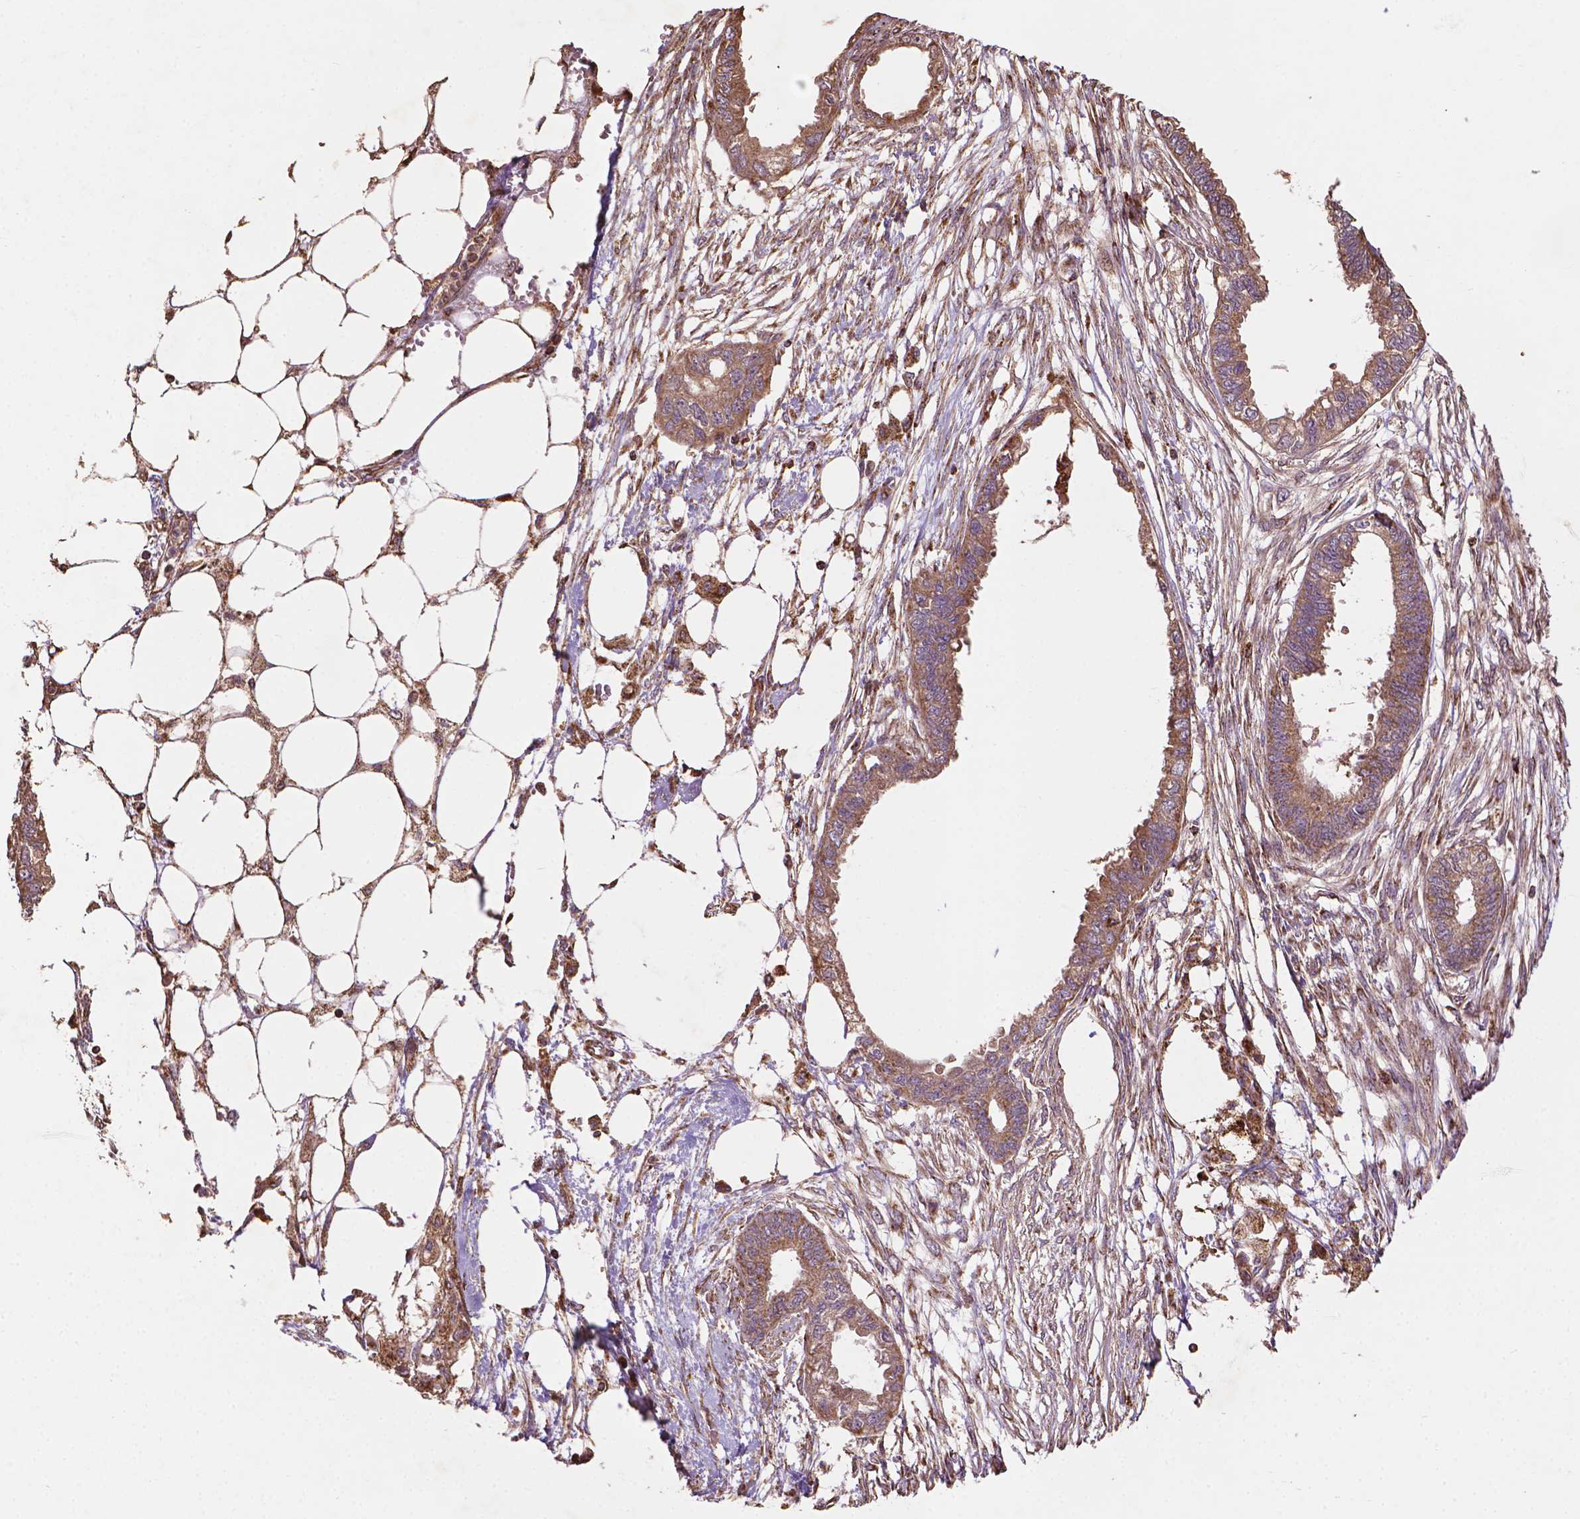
{"staining": {"intensity": "moderate", "quantity": ">75%", "location": "cytoplasmic/membranous"}, "tissue": "endometrial cancer", "cell_type": "Tumor cells", "image_type": "cancer", "snomed": [{"axis": "morphology", "description": "Adenocarcinoma, NOS"}, {"axis": "morphology", "description": "Adenocarcinoma, metastatic, NOS"}, {"axis": "topography", "description": "Adipose tissue"}, {"axis": "topography", "description": "Endometrium"}], "caption": "Tumor cells show medium levels of moderate cytoplasmic/membranous positivity in approximately >75% of cells in human endometrial cancer.", "gene": "LRR1", "patient": {"sex": "female", "age": 67}}